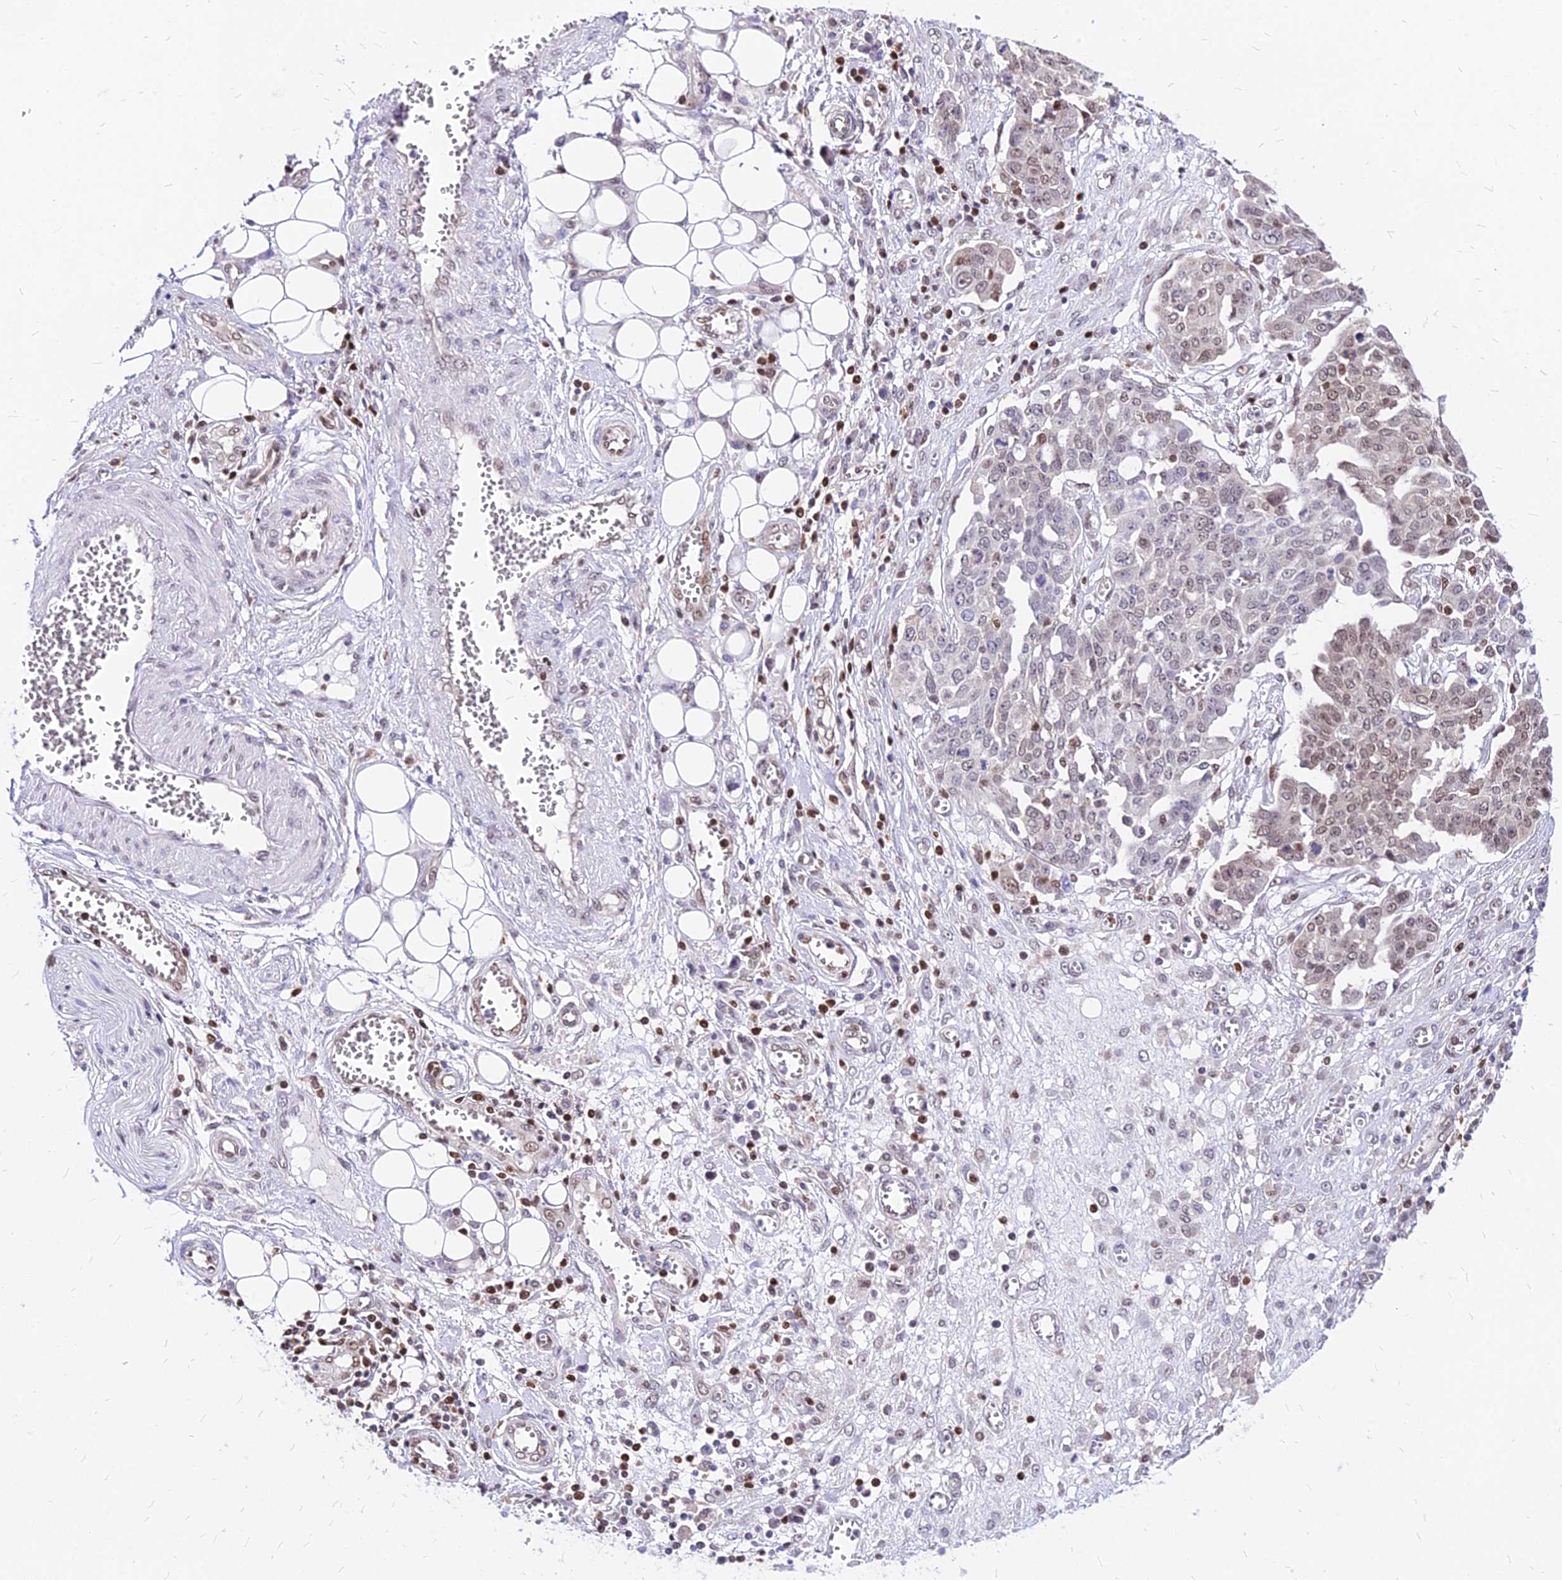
{"staining": {"intensity": "weak", "quantity": "25%-75%", "location": "nuclear"}, "tissue": "ovarian cancer", "cell_type": "Tumor cells", "image_type": "cancer", "snomed": [{"axis": "morphology", "description": "Cystadenocarcinoma, serous, NOS"}, {"axis": "topography", "description": "Soft tissue"}, {"axis": "topography", "description": "Ovary"}], "caption": "Tumor cells exhibit low levels of weak nuclear positivity in approximately 25%-75% of cells in human serous cystadenocarcinoma (ovarian).", "gene": "PAXX", "patient": {"sex": "female", "age": 57}}